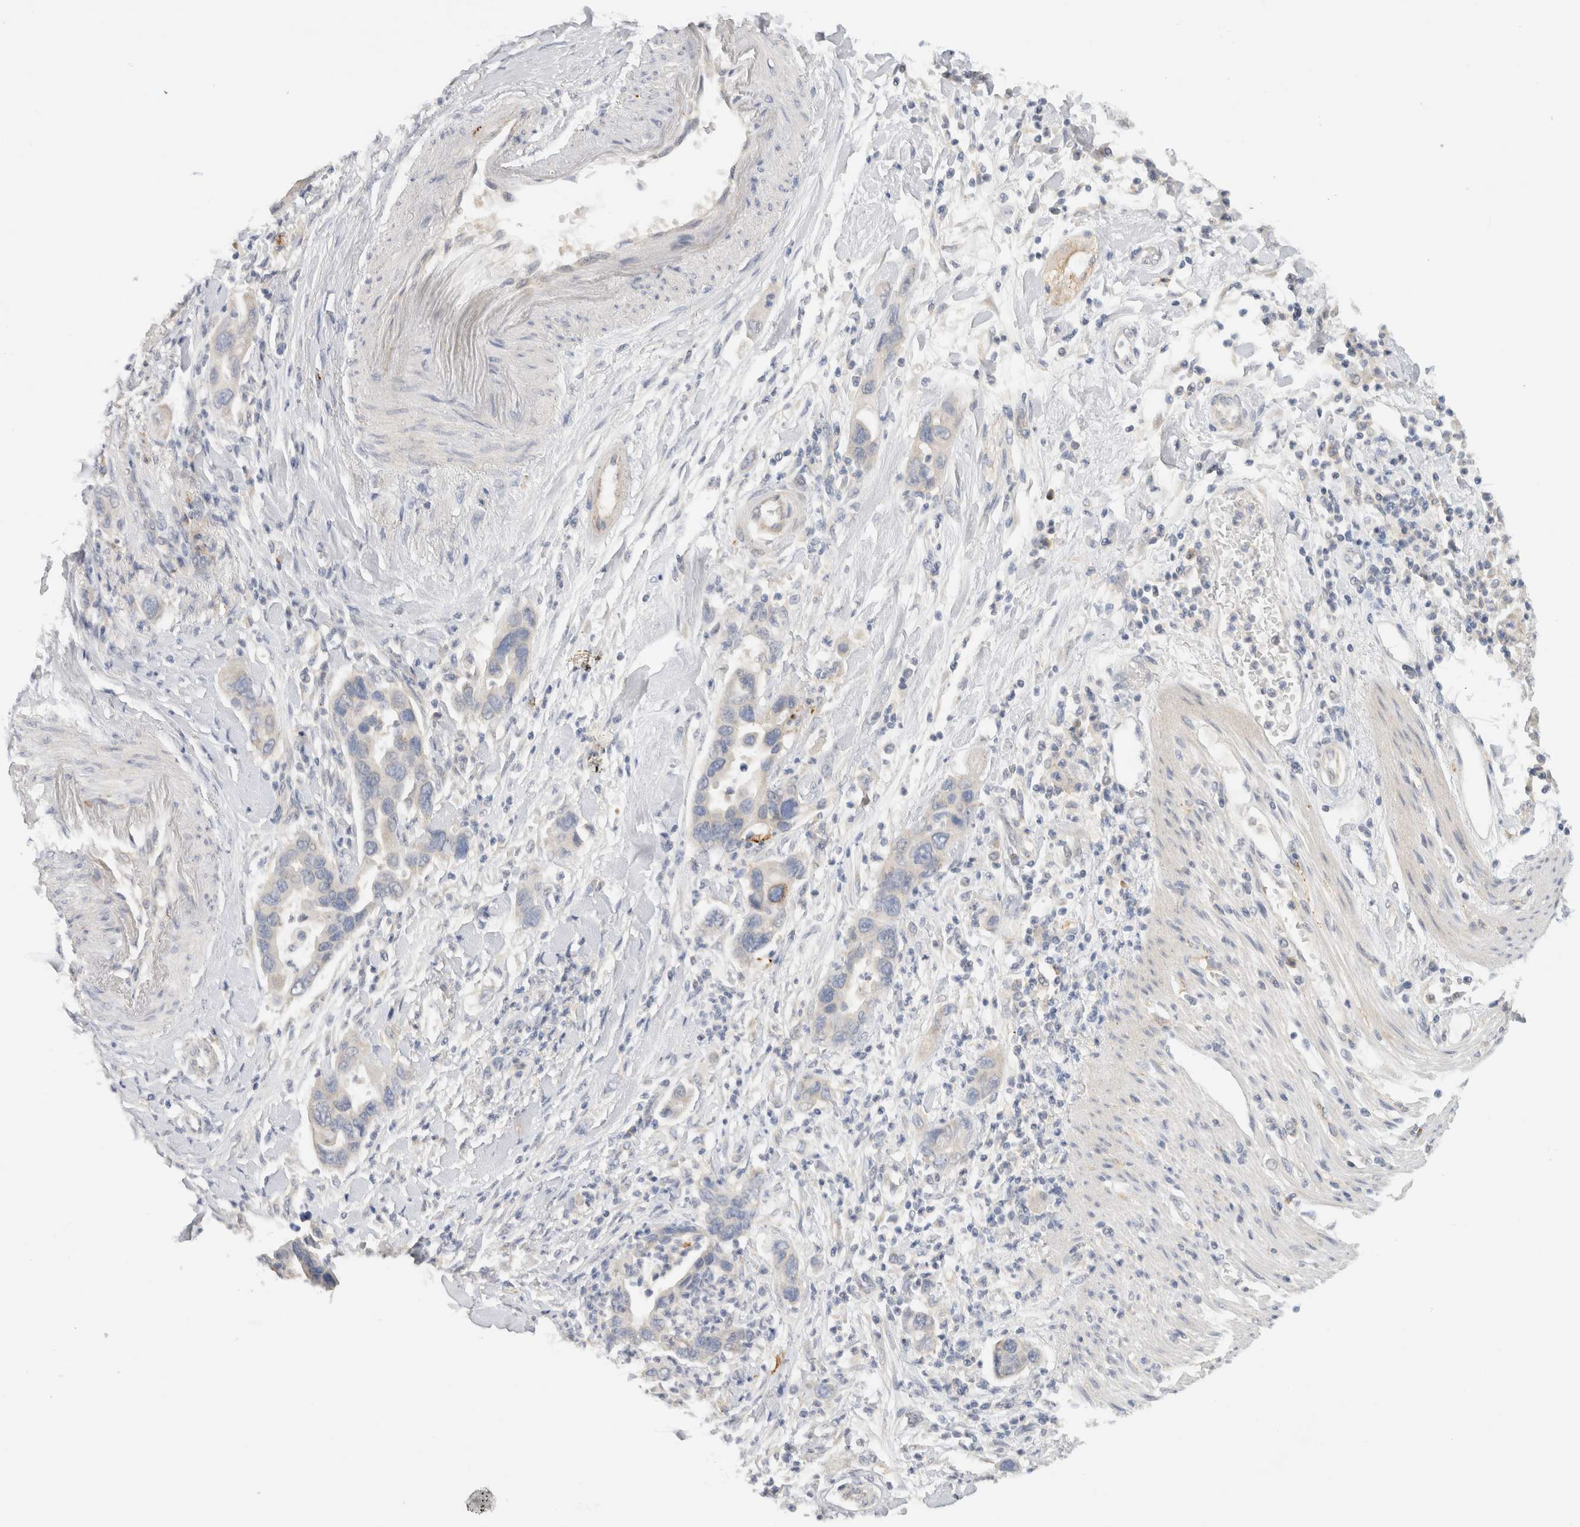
{"staining": {"intensity": "negative", "quantity": "none", "location": "none"}, "tissue": "pancreatic cancer", "cell_type": "Tumor cells", "image_type": "cancer", "snomed": [{"axis": "morphology", "description": "Adenocarcinoma, NOS"}, {"axis": "topography", "description": "Pancreas"}], "caption": "Immunohistochemistry image of neoplastic tissue: pancreatic cancer stained with DAB (3,3'-diaminobenzidine) reveals no significant protein positivity in tumor cells.", "gene": "CHRM4", "patient": {"sex": "female", "age": 71}}